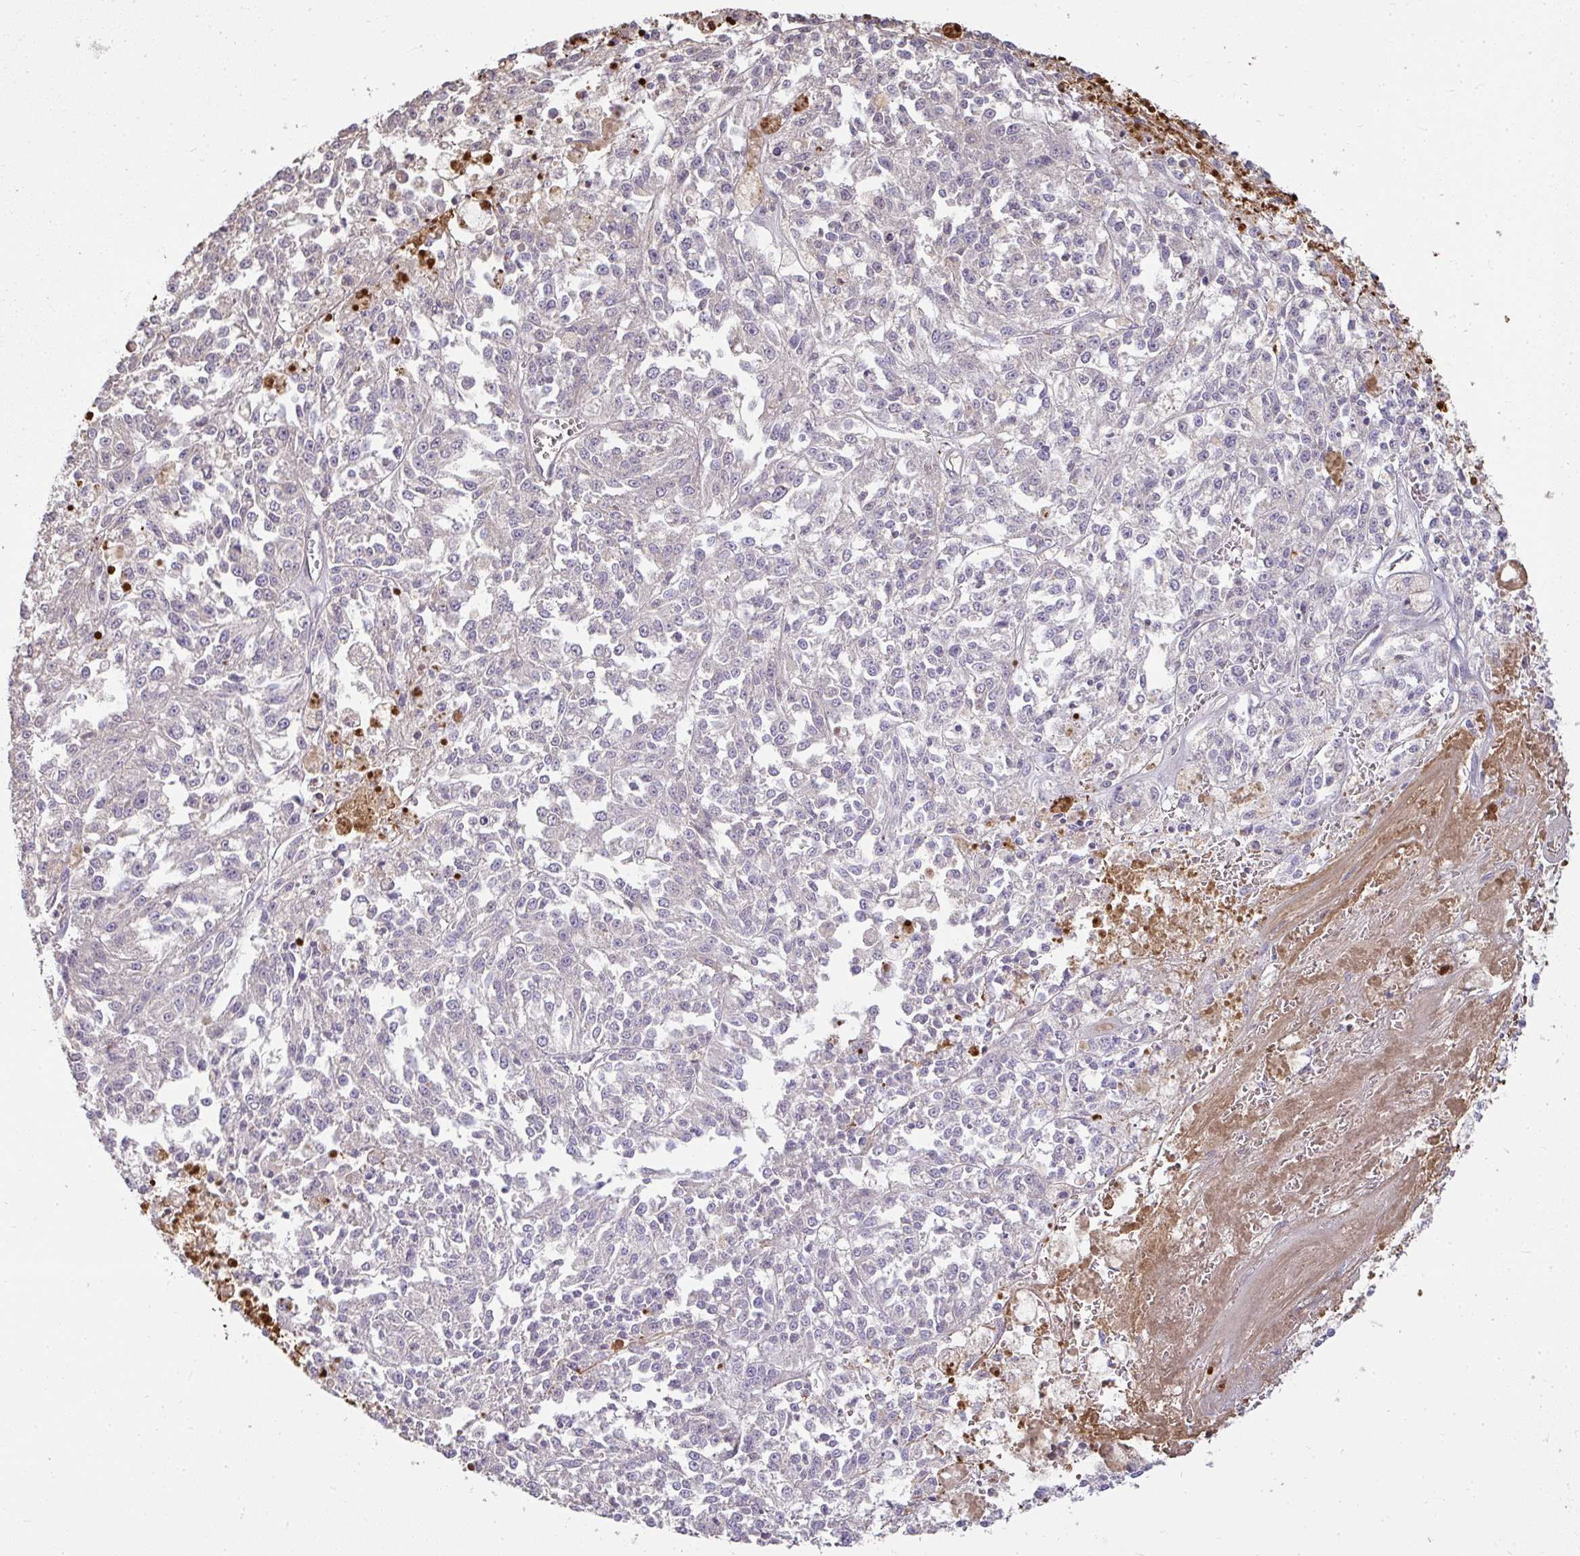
{"staining": {"intensity": "negative", "quantity": "none", "location": "none"}, "tissue": "melanoma", "cell_type": "Tumor cells", "image_type": "cancer", "snomed": [{"axis": "morphology", "description": "Malignant melanoma, NOS"}, {"axis": "topography", "description": "Skin"}], "caption": "Tumor cells are negative for brown protein staining in malignant melanoma.", "gene": "BRINP3", "patient": {"sex": "female", "age": 64}}